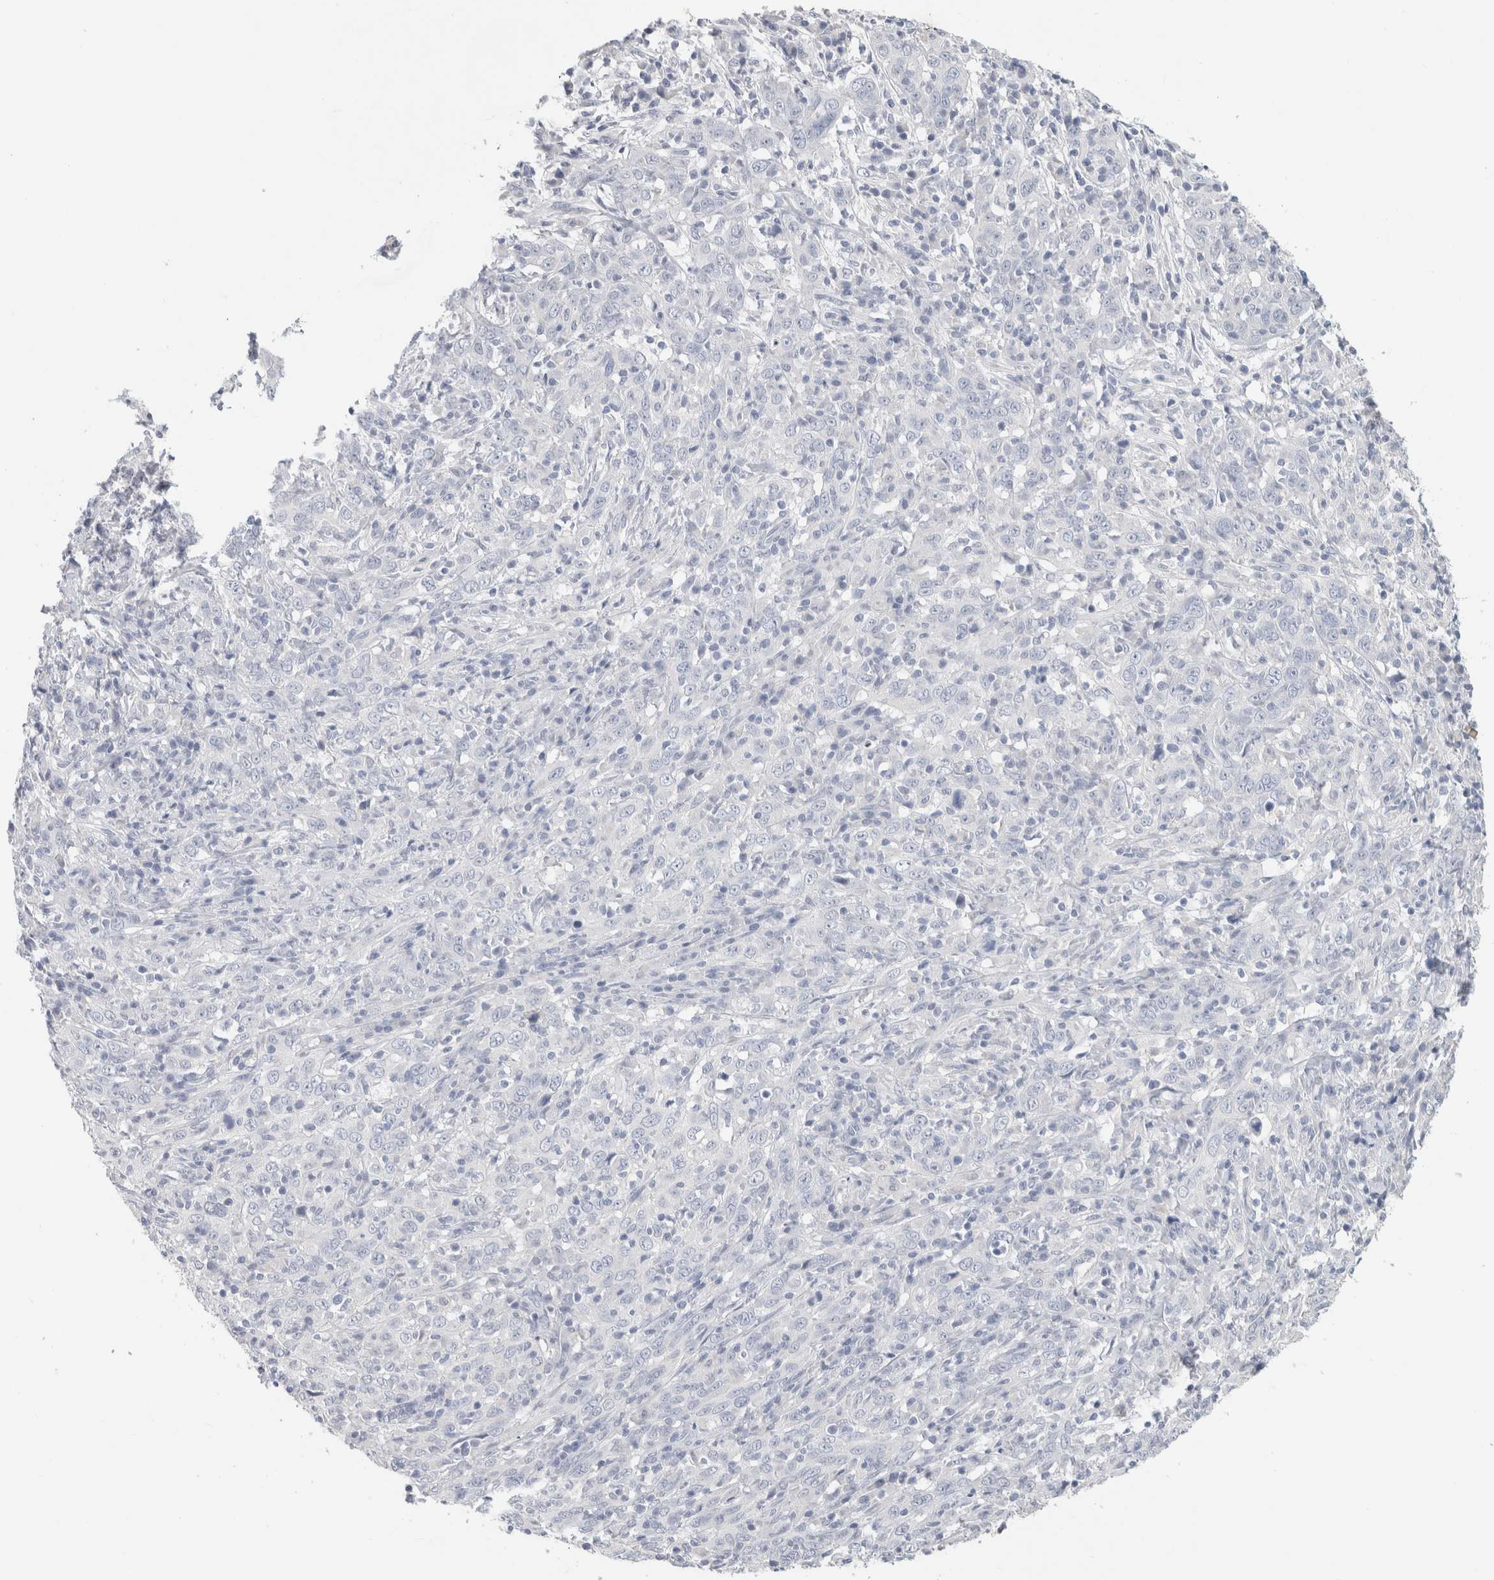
{"staining": {"intensity": "negative", "quantity": "none", "location": "none"}, "tissue": "cervical cancer", "cell_type": "Tumor cells", "image_type": "cancer", "snomed": [{"axis": "morphology", "description": "Squamous cell carcinoma, NOS"}, {"axis": "topography", "description": "Cervix"}], "caption": "Protein analysis of cervical cancer (squamous cell carcinoma) exhibits no significant expression in tumor cells. Brightfield microscopy of immunohistochemistry stained with DAB (brown) and hematoxylin (blue), captured at high magnification.", "gene": "BCAN", "patient": {"sex": "female", "age": 46}}